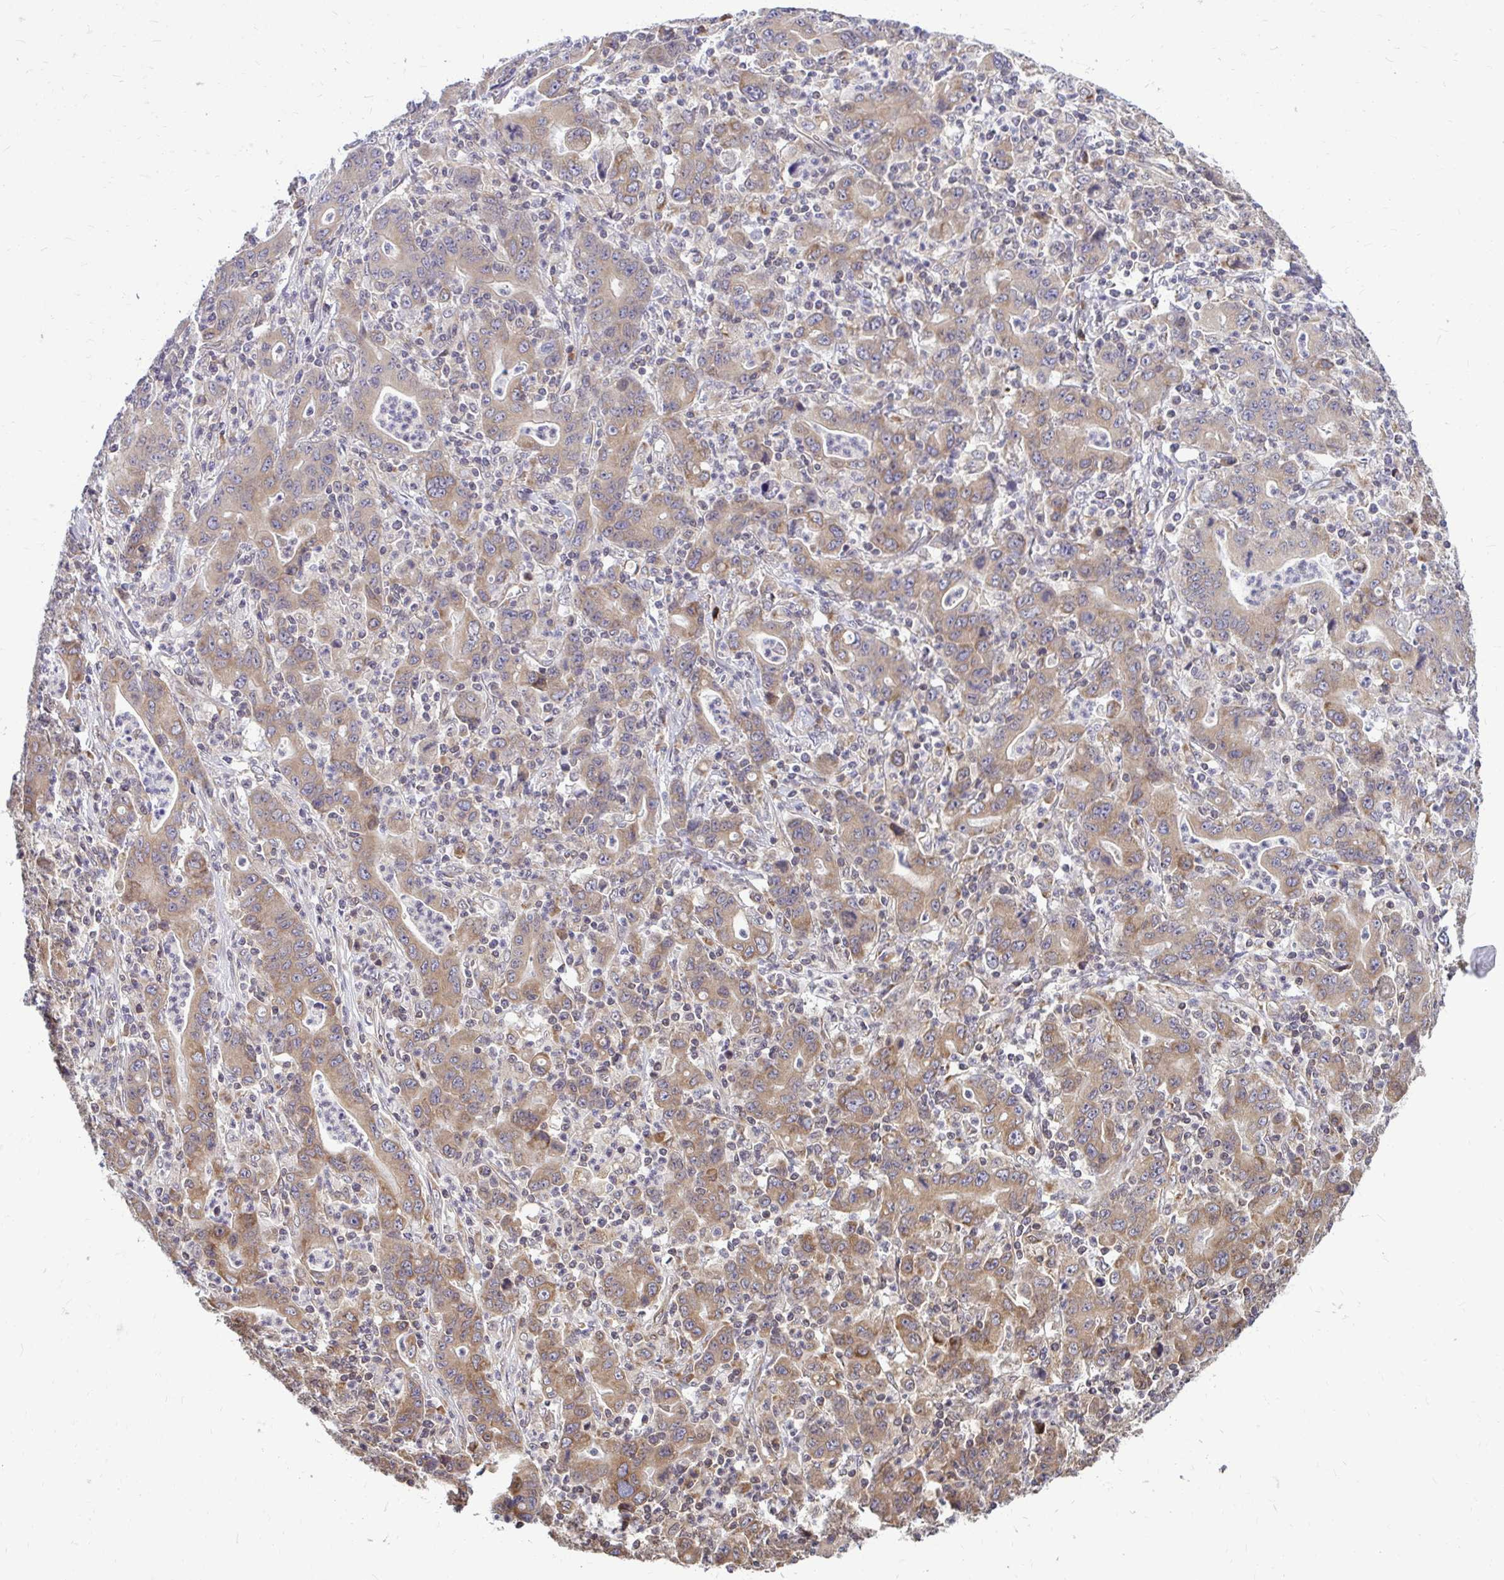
{"staining": {"intensity": "weak", "quantity": ">75%", "location": "cytoplasmic/membranous"}, "tissue": "stomach cancer", "cell_type": "Tumor cells", "image_type": "cancer", "snomed": [{"axis": "morphology", "description": "Adenocarcinoma, NOS"}, {"axis": "topography", "description": "Stomach, upper"}], "caption": "Protein expression analysis of human adenocarcinoma (stomach) reveals weak cytoplasmic/membranous expression in about >75% of tumor cells.", "gene": "FMR1", "patient": {"sex": "male", "age": 69}}